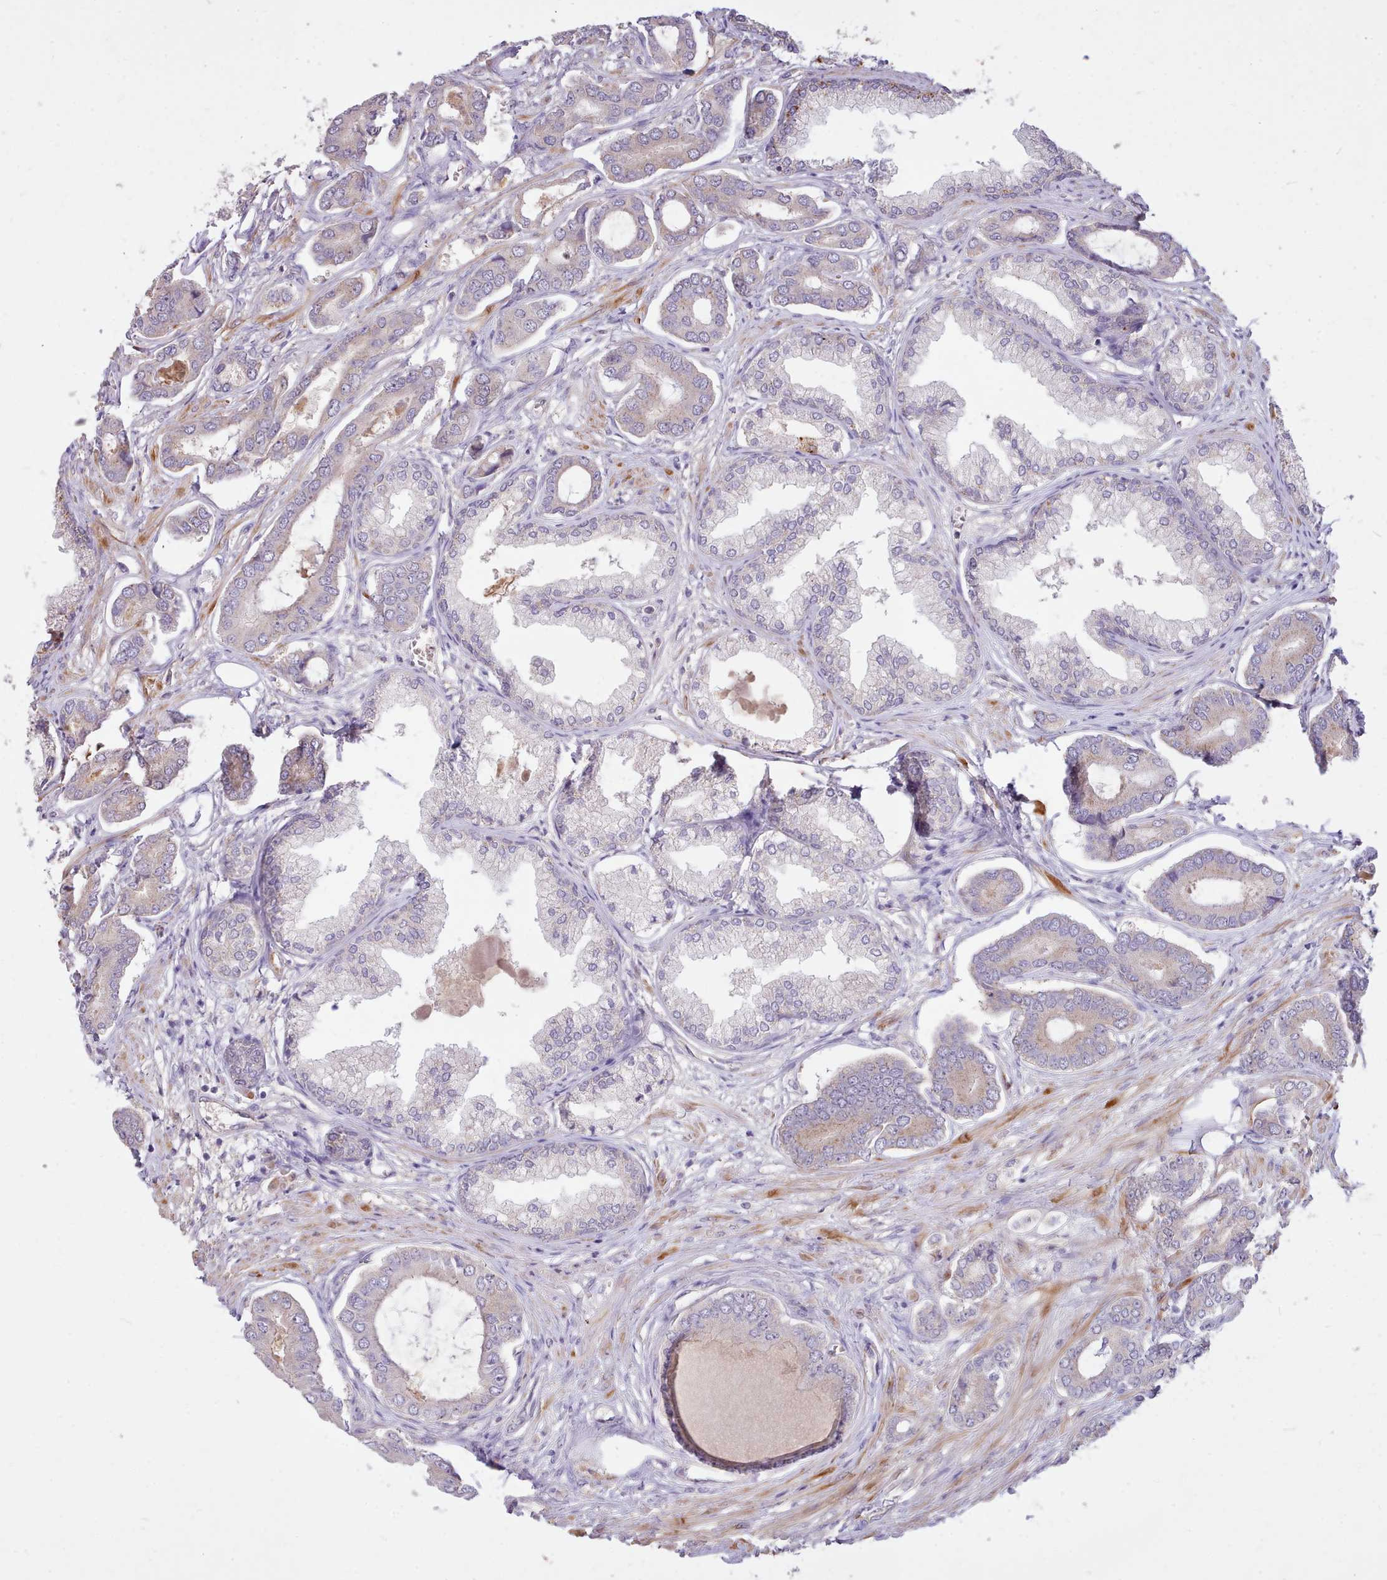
{"staining": {"intensity": "weak", "quantity": "<25%", "location": "cytoplasmic/membranous"}, "tissue": "prostate cancer", "cell_type": "Tumor cells", "image_type": "cancer", "snomed": [{"axis": "morphology", "description": "Adenocarcinoma, NOS"}, {"axis": "topography", "description": "Prostate and seminal vesicle, NOS"}], "caption": "DAB immunohistochemical staining of human prostate cancer exhibits no significant expression in tumor cells.", "gene": "ZNF607", "patient": {"sex": "male", "age": 76}}